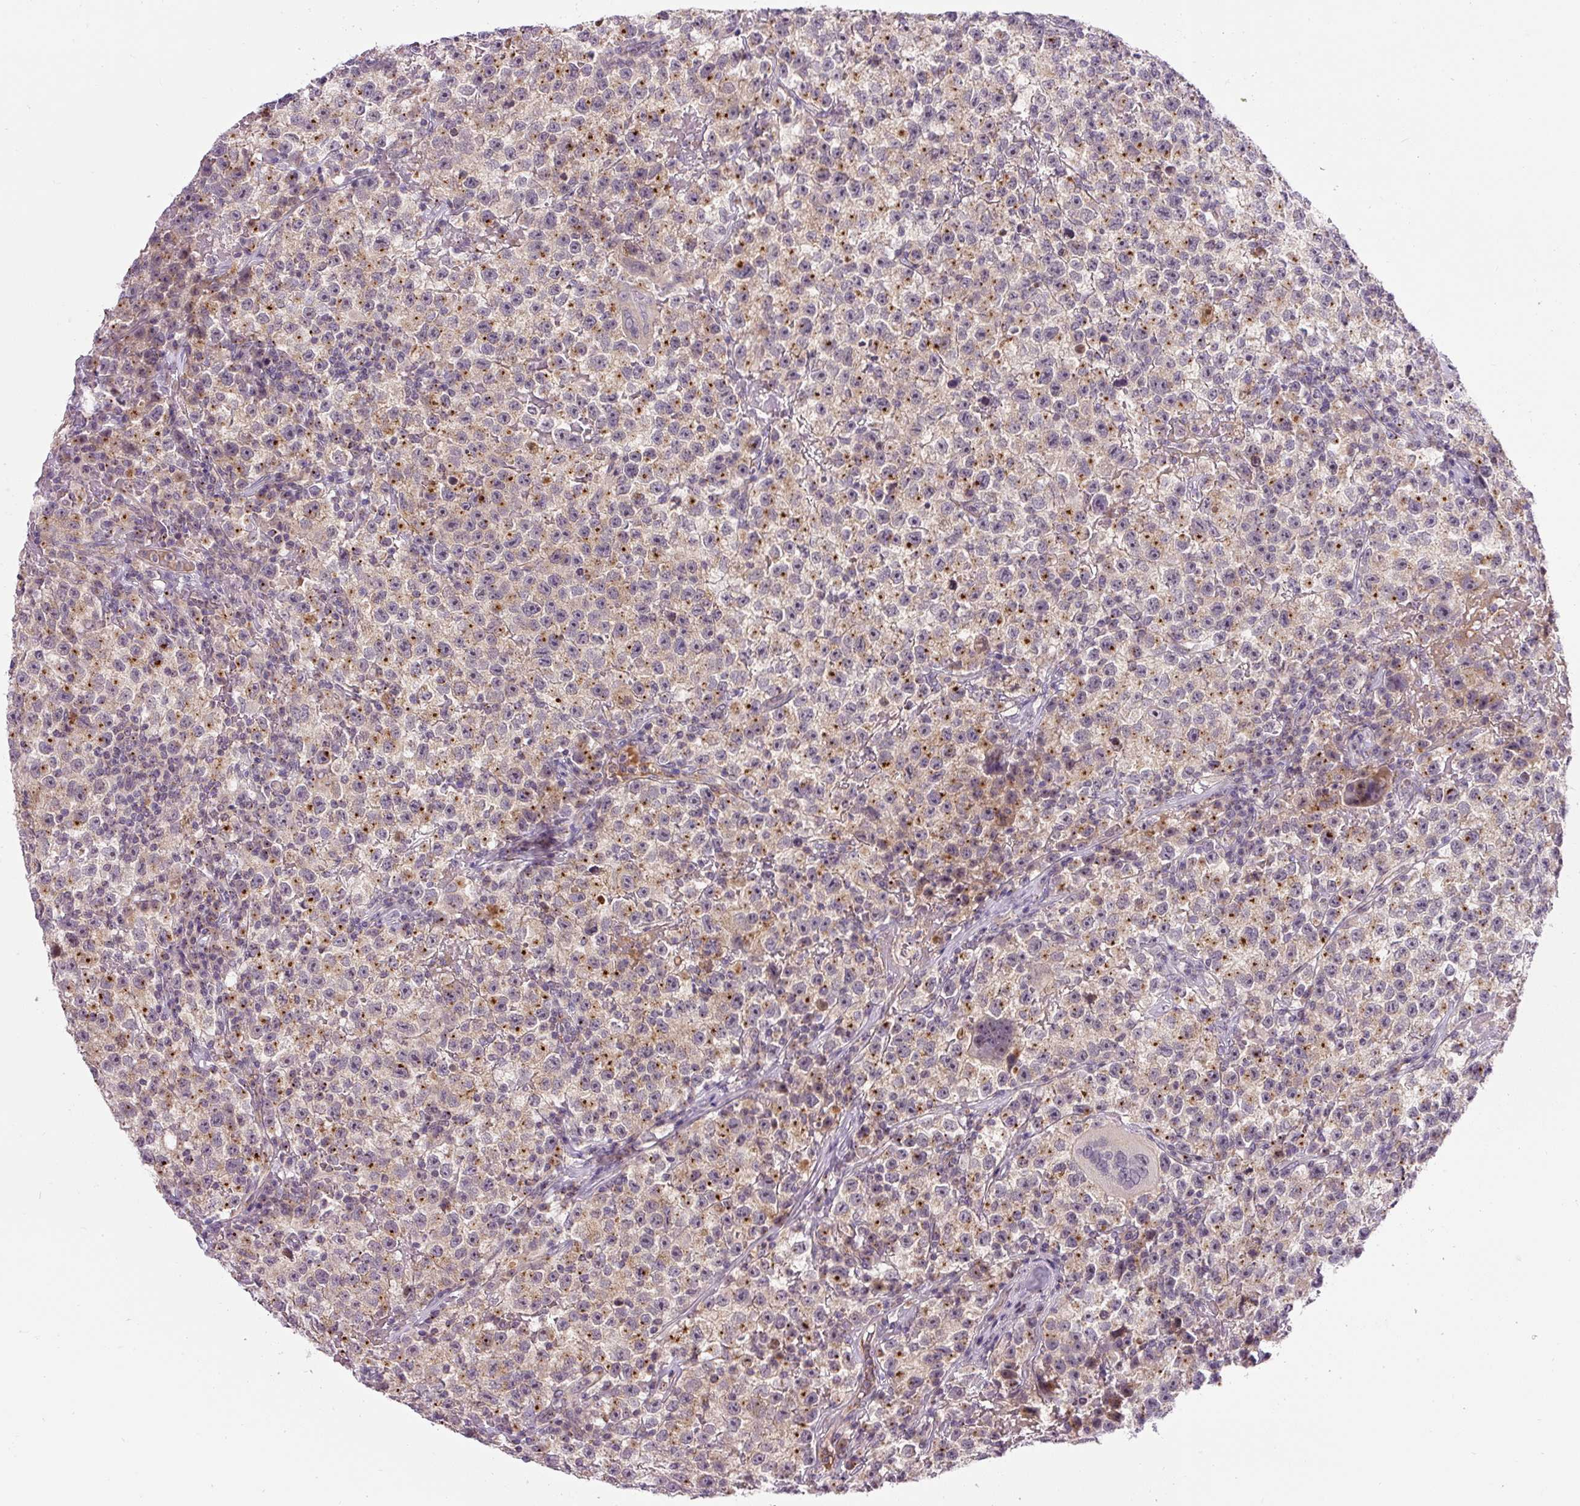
{"staining": {"intensity": "weak", "quantity": ">75%", "location": "cytoplasmic/membranous"}, "tissue": "testis cancer", "cell_type": "Tumor cells", "image_type": "cancer", "snomed": [{"axis": "morphology", "description": "Seminoma, NOS"}, {"axis": "topography", "description": "Testis"}], "caption": "This photomicrograph demonstrates immunohistochemistry (IHC) staining of human seminoma (testis), with low weak cytoplasmic/membranous staining in approximately >75% of tumor cells.", "gene": "PCM1", "patient": {"sex": "male", "age": 22}}